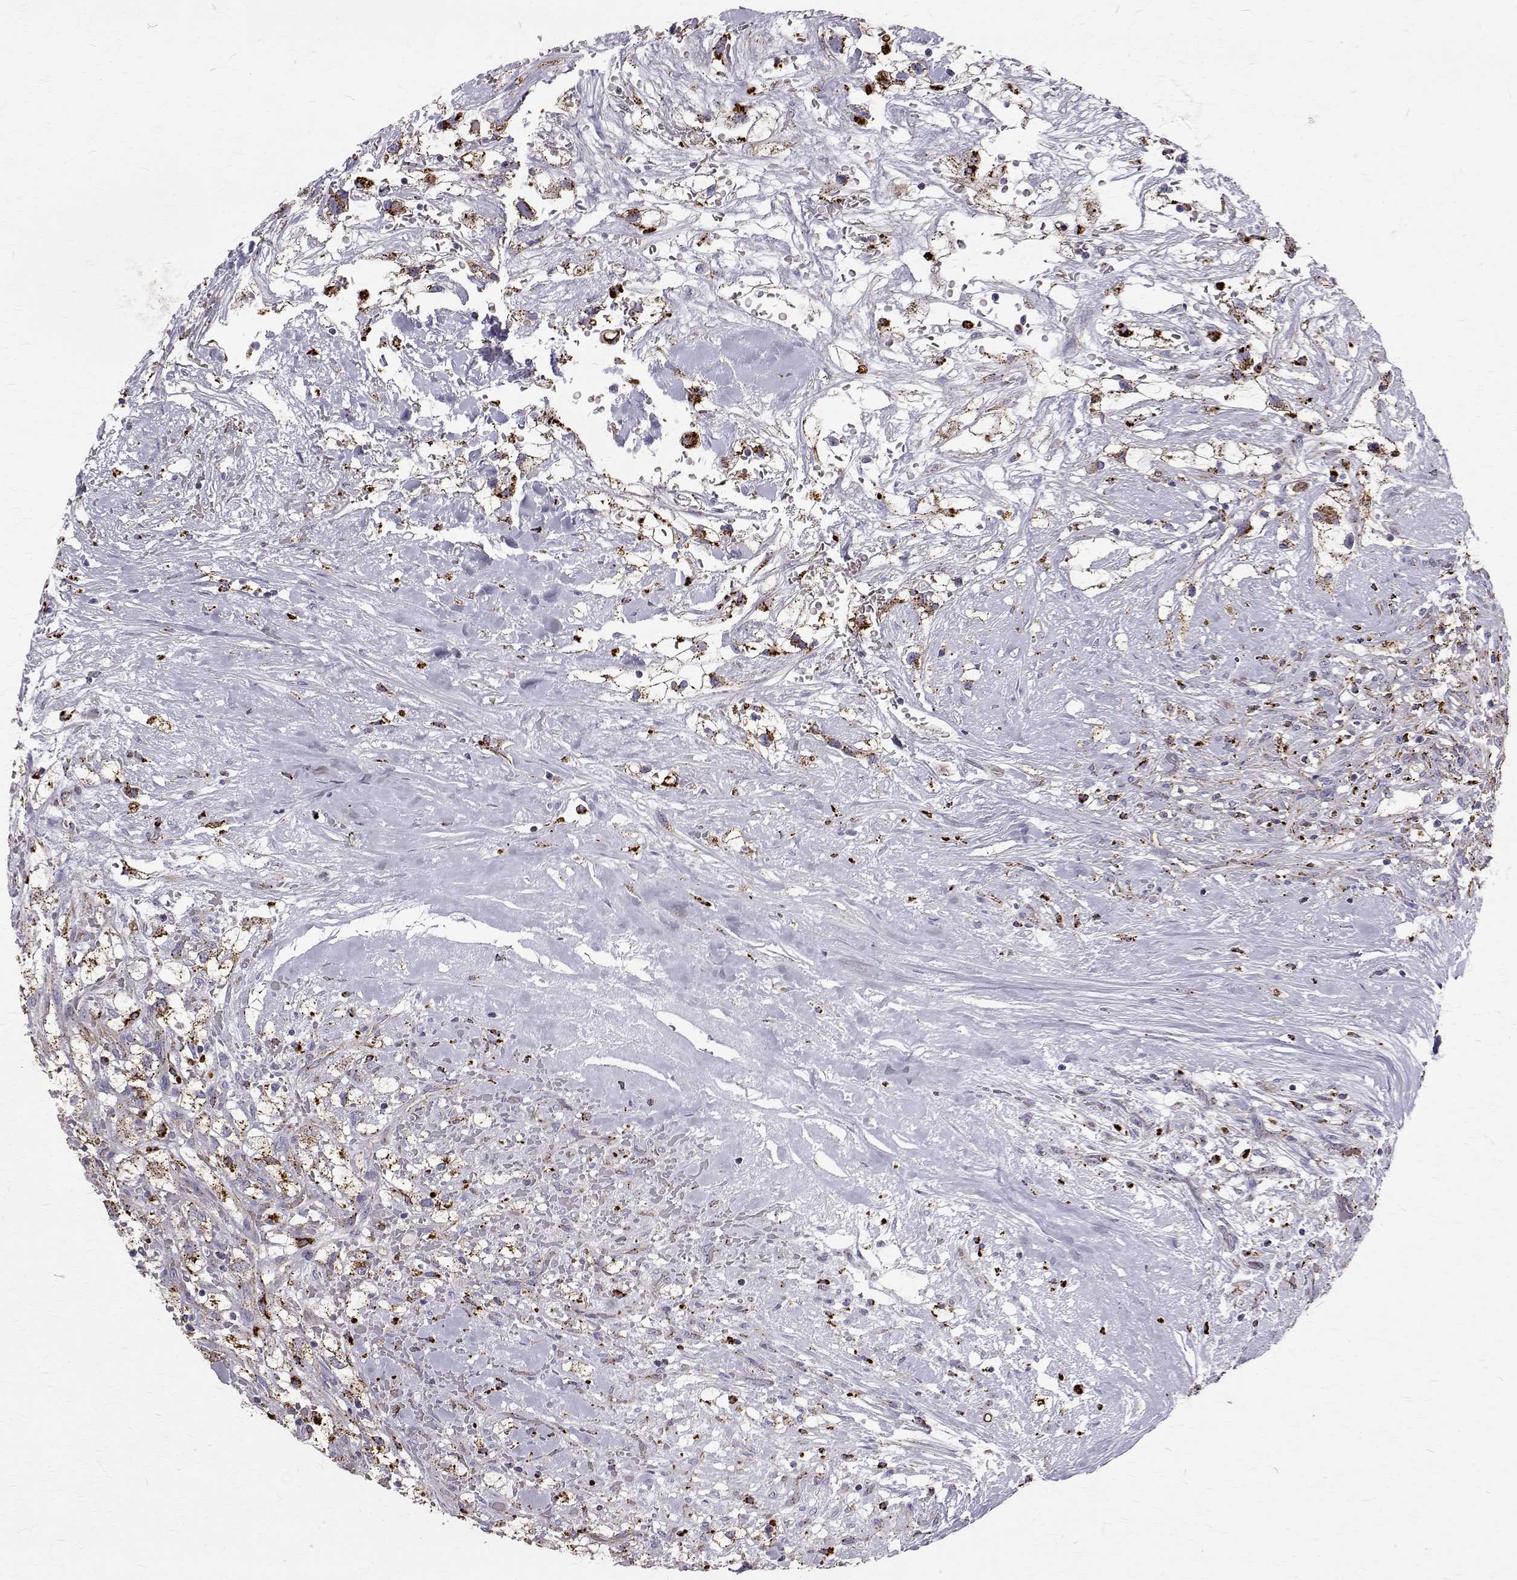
{"staining": {"intensity": "strong", "quantity": "<25%", "location": "cytoplasmic/membranous"}, "tissue": "renal cancer", "cell_type": "Tumor cells", "image_type": "cancer", "snomed": [{"axis": "morphology", "description": "Adenocarcinoma, NOS"}, {"axis": "topography", "description": "Kidney"}], "caption": "Brown immunohistochemical staining in human renal cancer shows strong cytoplasmic/membranous expression in approximately <25% of tumor cells. (DAB IHC, brown staining for protein, blue staining for nuclei).", "gene": "TPP1", "patient": {"sex": "male", "age": 59}}